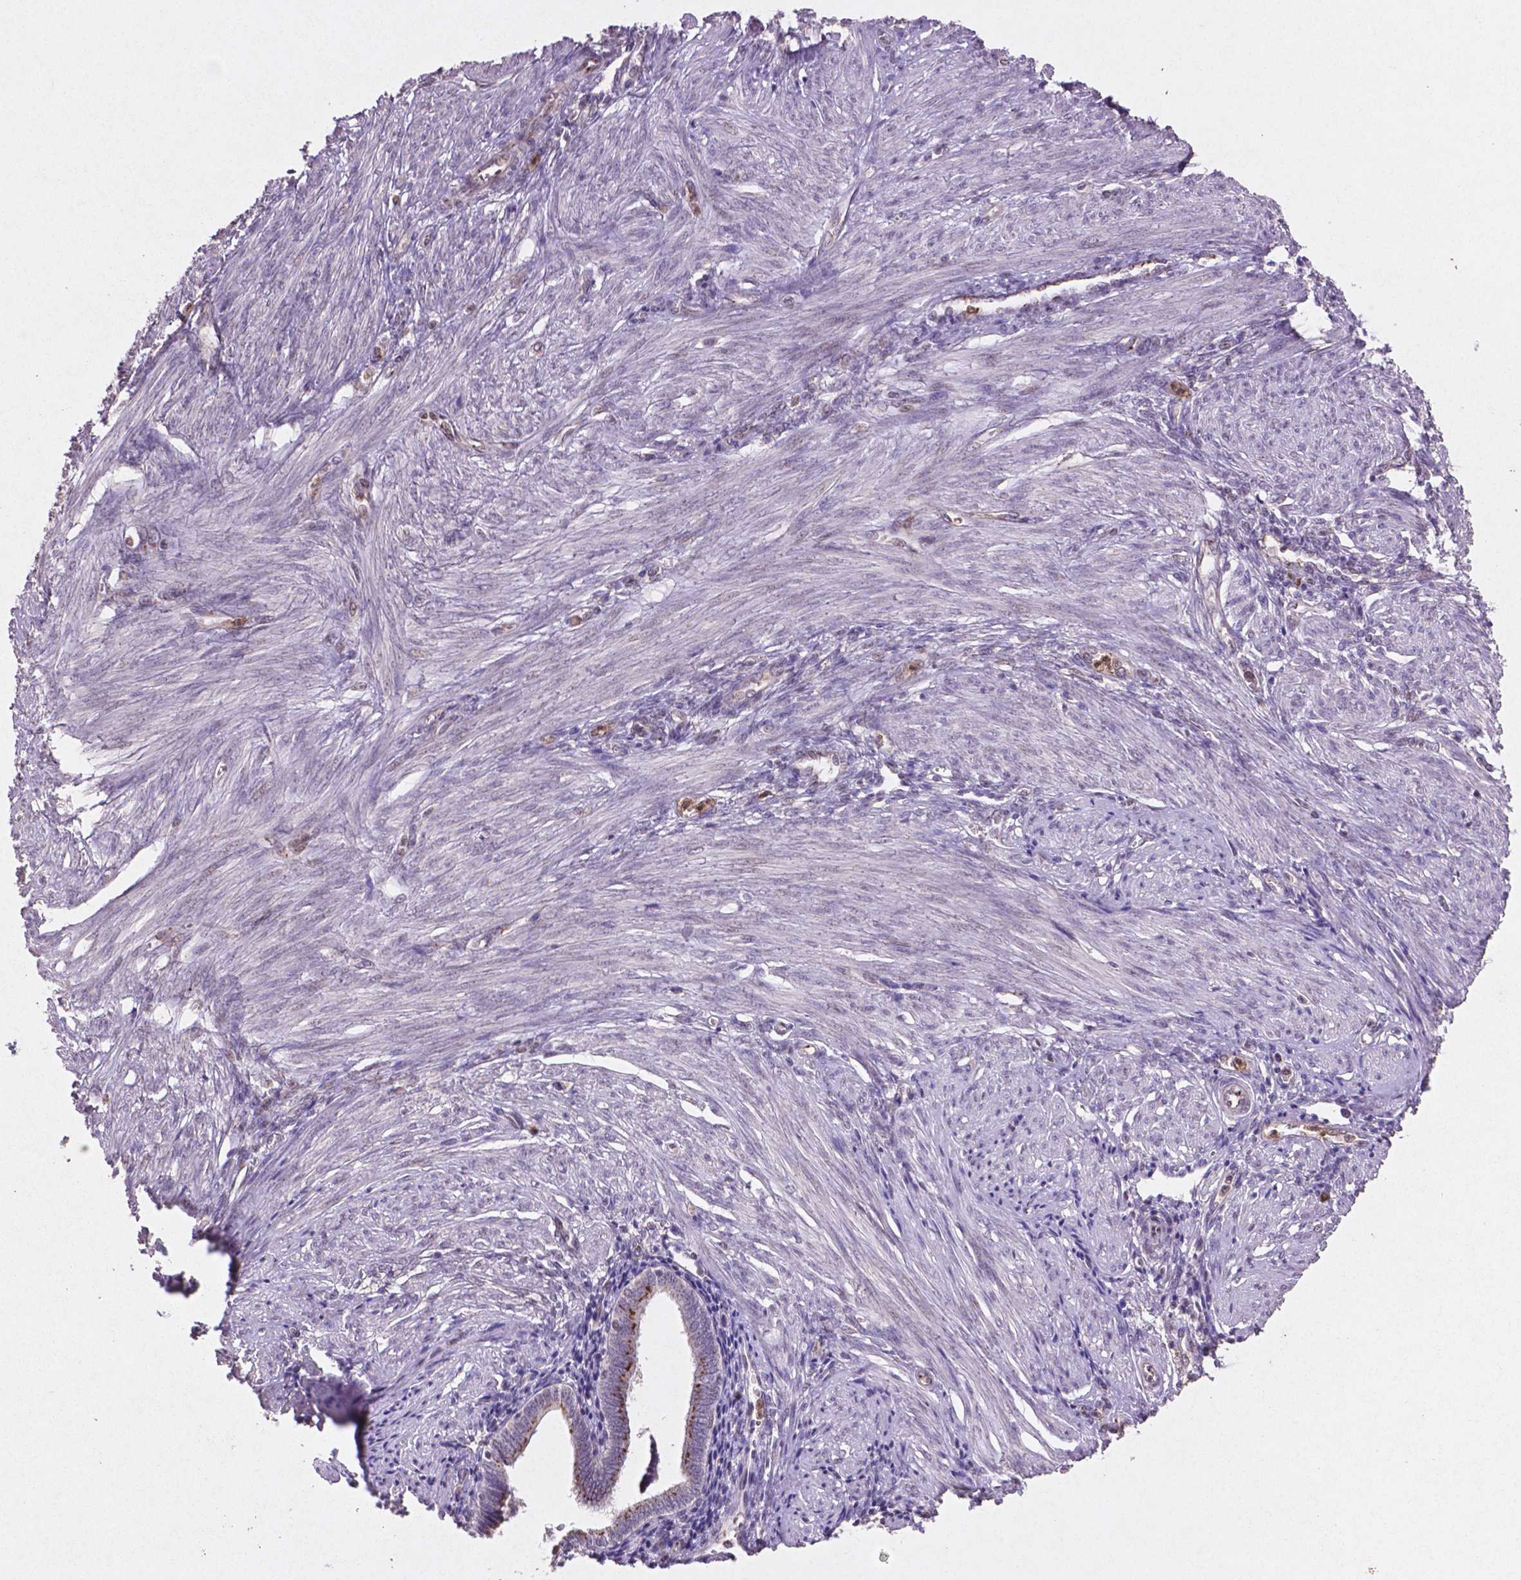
{"staining": {"intensity": "negative", "quantity": "none", "location": "none"}, "tissue": "endometrium", "cell_type": "Cells in endometrial stroma", "image_type": "normal", "snomed": [{"axis": "morphology", "description": "Normal tissue, NOS"}, {"axis": "topography", "description": "Endometrium"}], "caption": "DAB (3,3'-diaminobenzidine) immunohistochemical staining of normal endometrium exhibits no significant staining in cells in endometrial stroma.", "gene": "GLRX", "patient": {"sex": "female", "age": 42}}